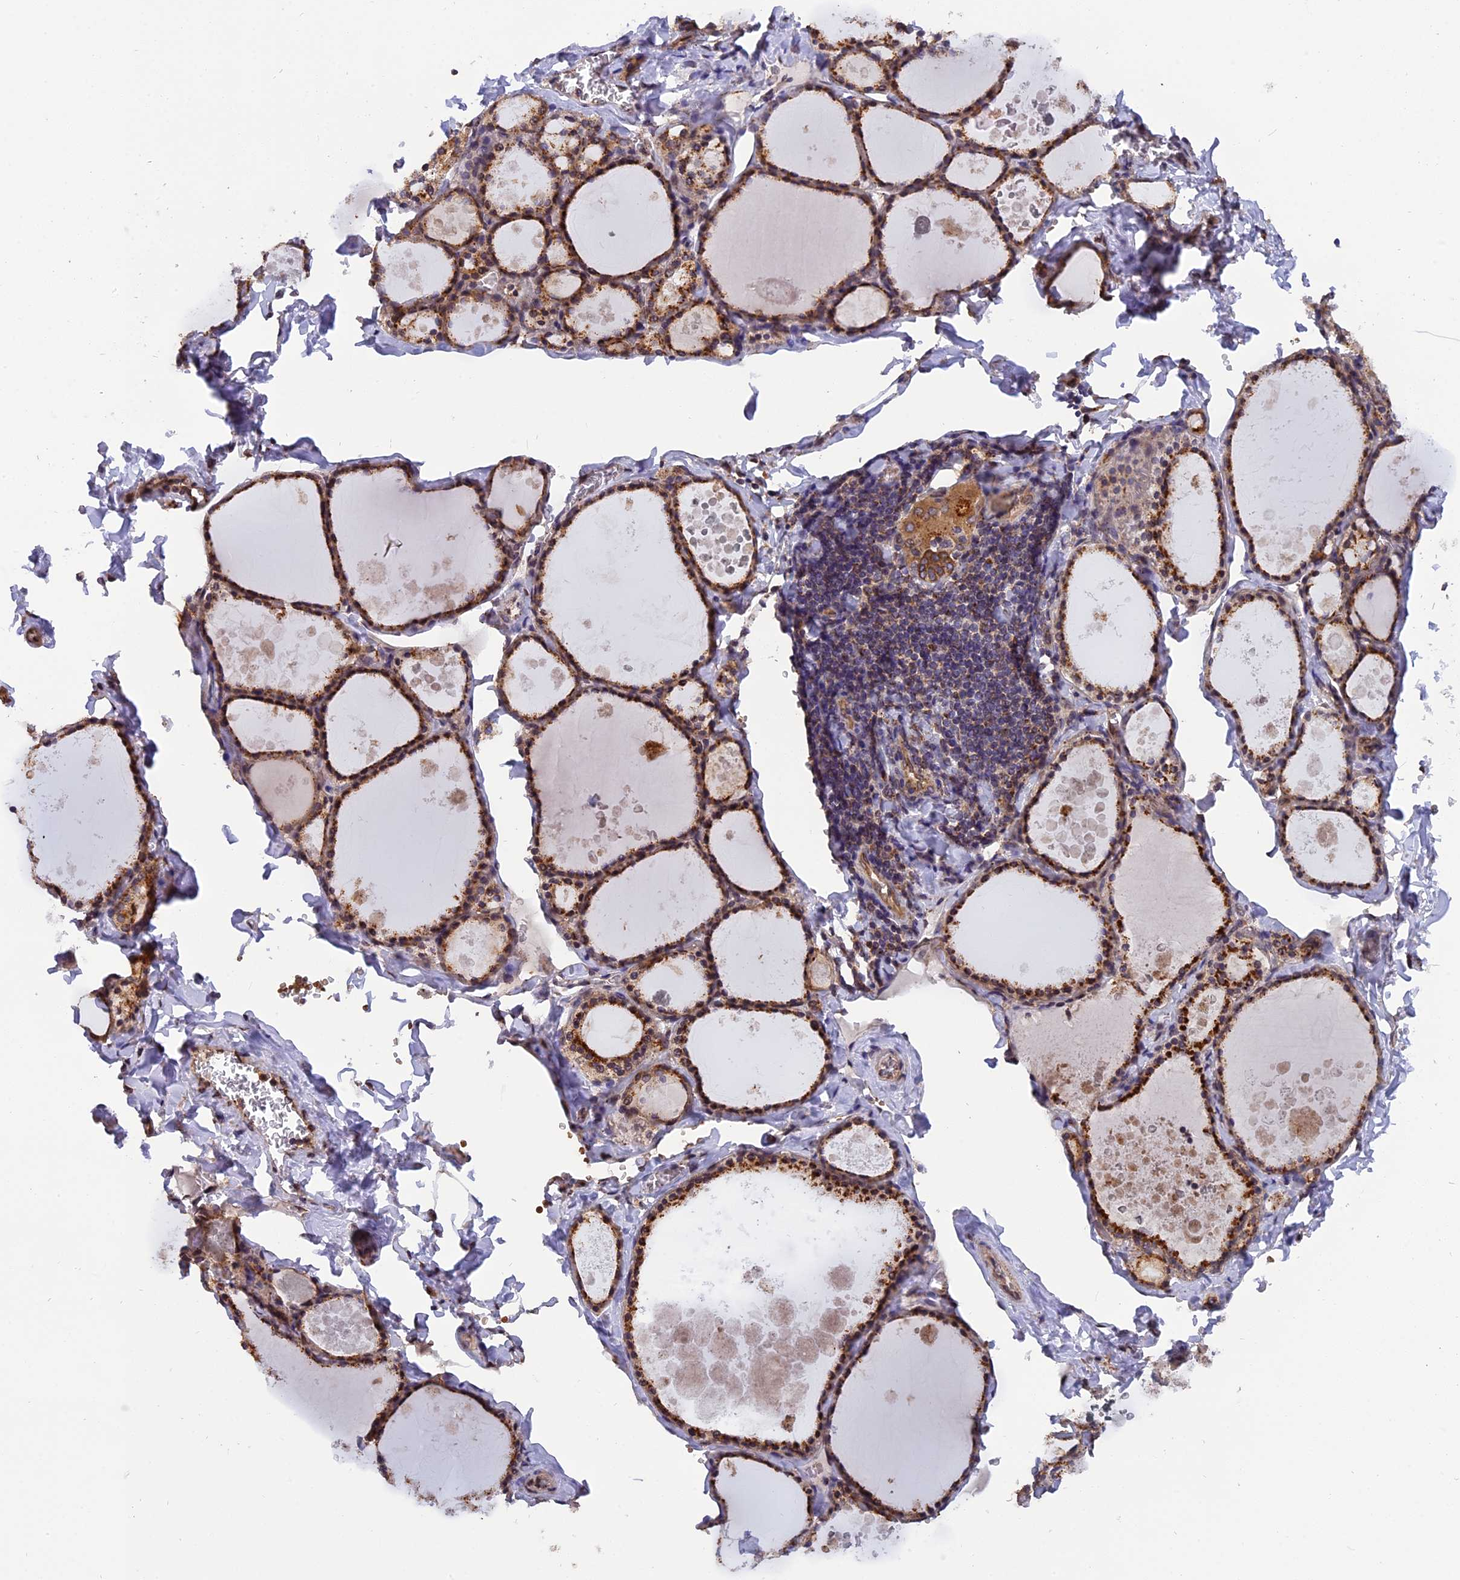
{"staining": {"intensity": "strong", "quantity": ">75%", "location": "cytoplasmic/membranous,nuclear"}, "tissue": "thyroid gland", "cell_type": "Glandular cells", "image_type": "normal", "snomed": [{"axis": "morphology", "description": "Normal tissue, NOS"}, {"axis": "topography", "description": "Thyroid gland"}], "caption": "A brown stain shows strong cytoplasmic/membranous,nuclear positivity of a protein in glandular cells of benign thyroid gland.", "gene": "CHMP2A", "patient": {"sex": "male", "age": 56}}